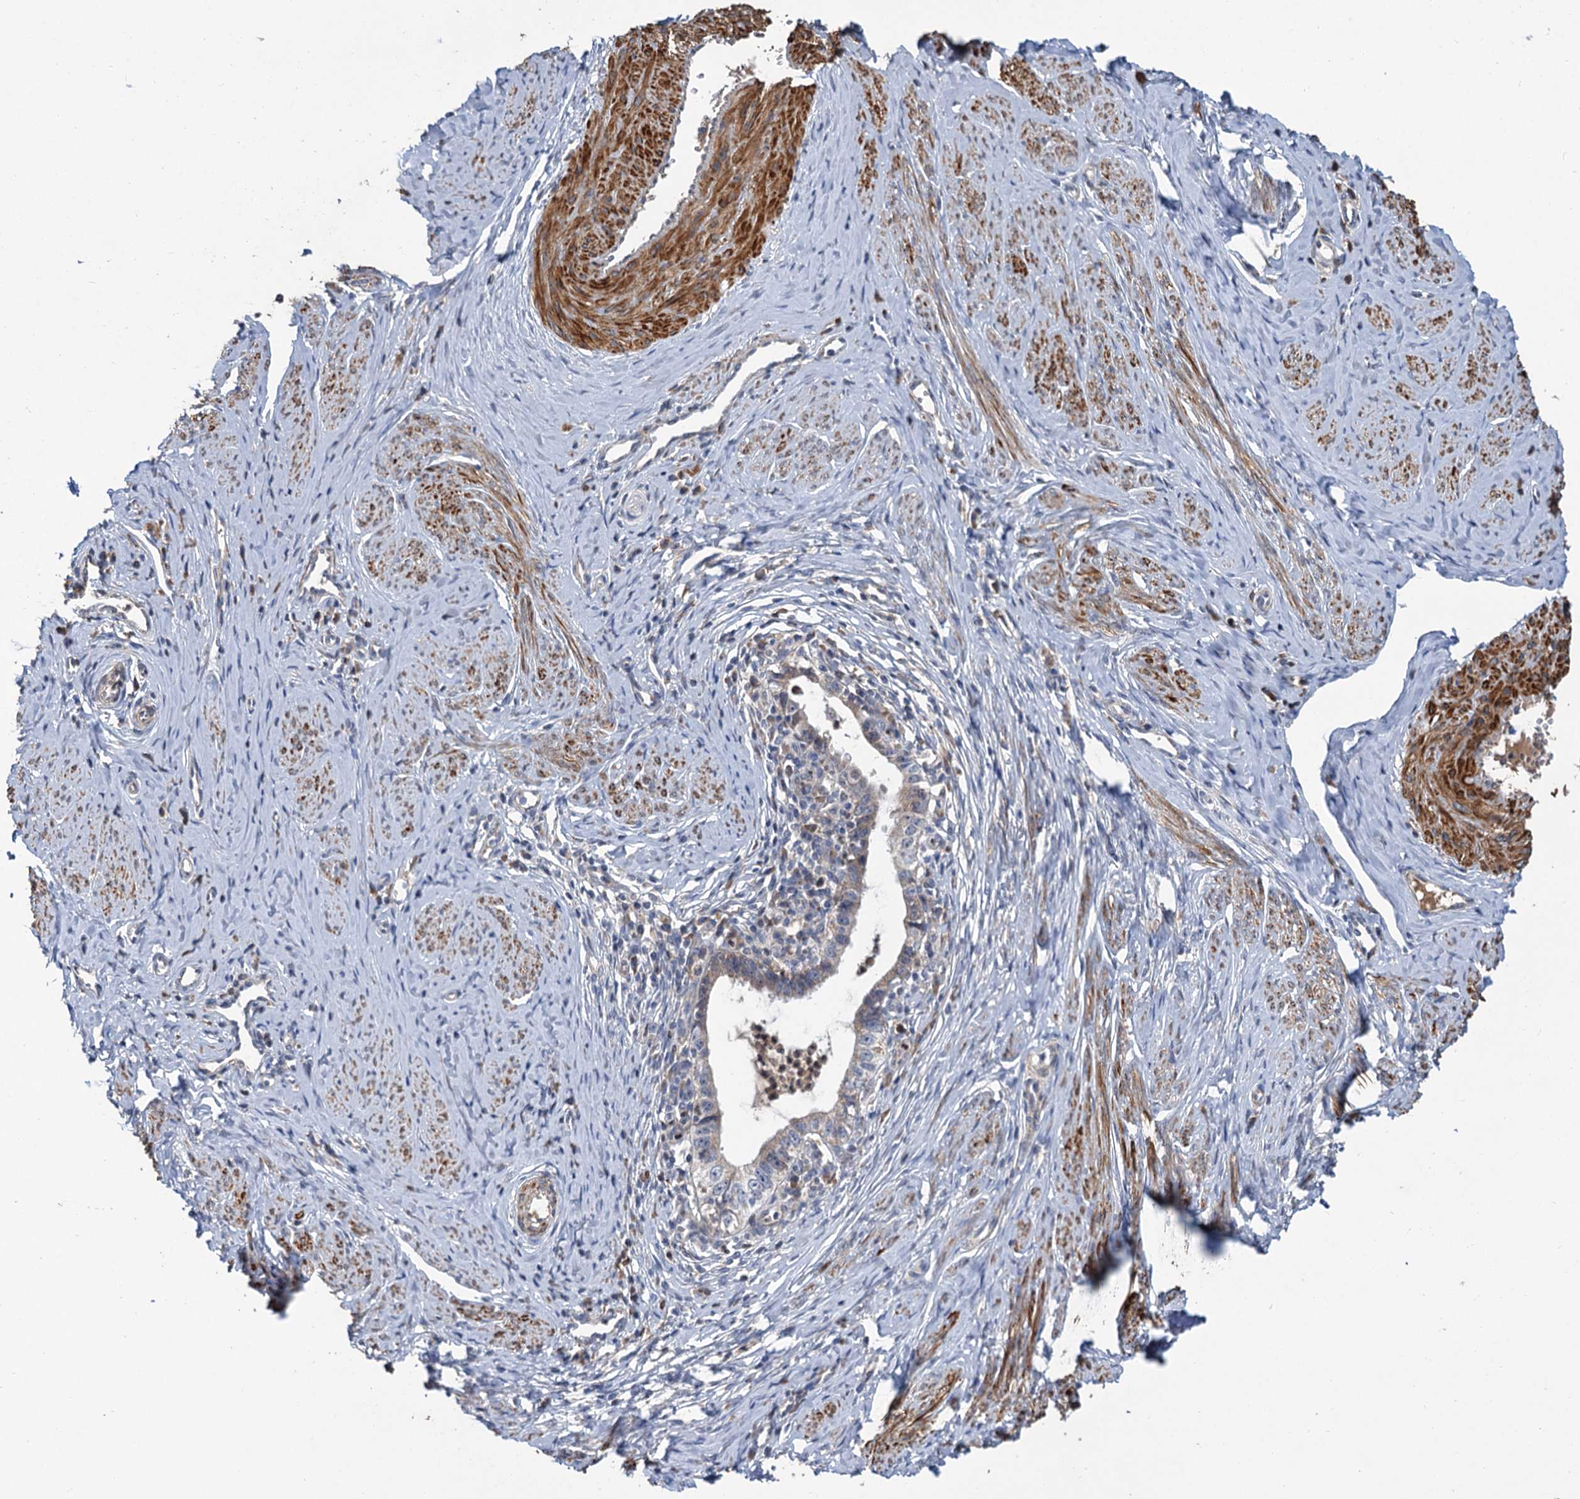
{"staining": {"intensity": "weak", "quantity": "<25%", "location": "cytoplasmic/membranous"}, "tissue": "cervical cancer", "cell_type": "Tumor cells", "image_type": "cancer", "snomed": [{"axis": "morphology", "description": "Adenocarcinoma, NOS"}, {"axis": "topography", "description": "Cervix"}], "caption": "There is no significant positivity in tumor cells of cervical cancer.", "gene": "ALKBH7", "patient": {"sex": "female", "age": 36}}